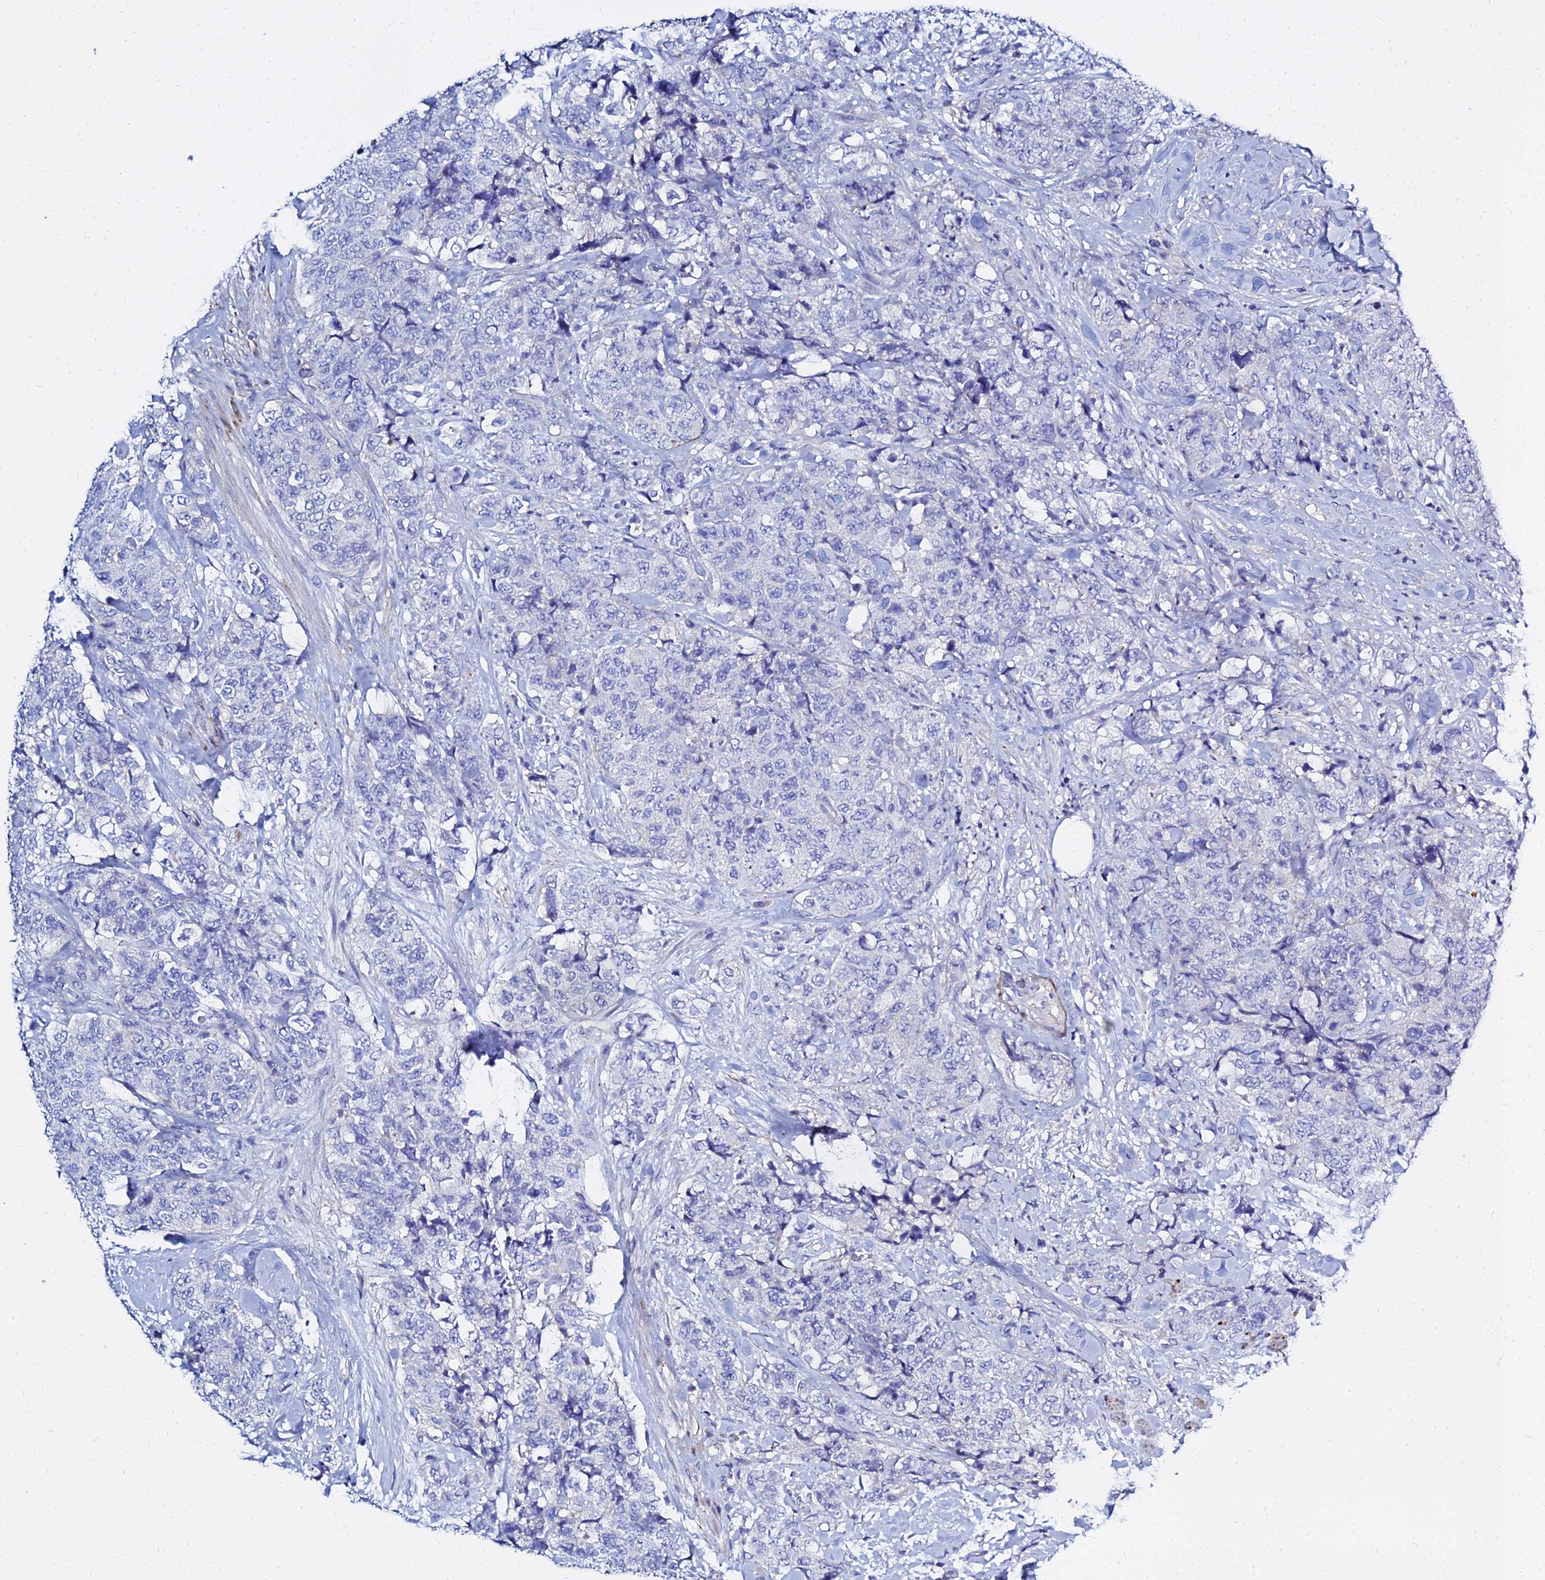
{"staining": {"intensity": "negative", "quantity": "none", "location": "none"}, "tissue": "urothelial cancer", "cell_type": "Tumor cells", "image_type": "cancer", "snomed": [{"axis": "morphology", "description": "Urothelial carcinoma, High grade"}, {"axis": "topography", "description": "Urinary bladder"}], "caption": "This is an IHC image of human urothelial cancer. There is no staining in tumor cells.", "gene": "ZNF552", "patient": {"sex": "female", "age": 78}}